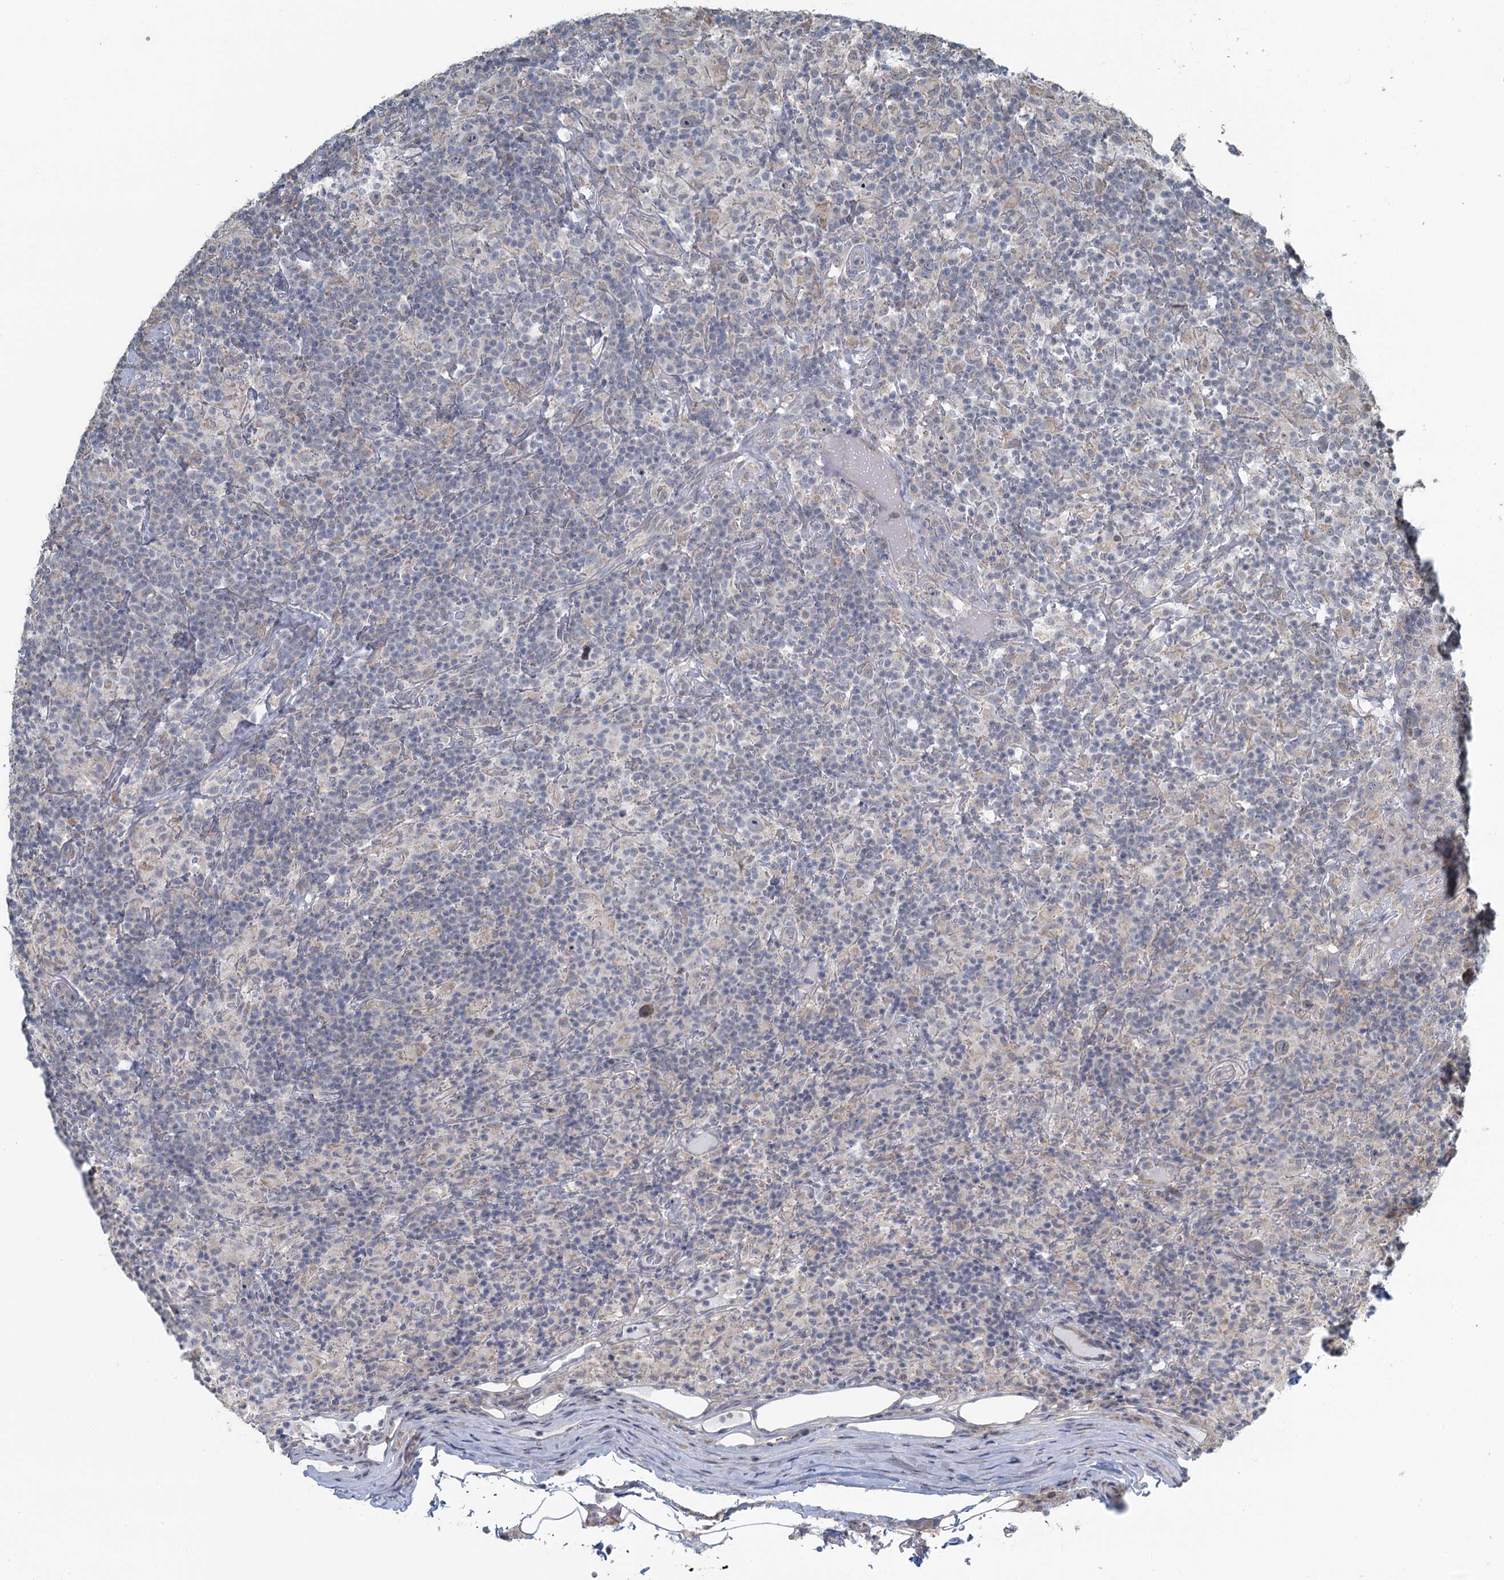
{"staining": {"intensity": "weak", "quantity": "<25%", "location": "cytoplasmic/membranous"}, "tissue": "lymphoma", "cell_type": "Tumor cells", "image_type": "cancer", "snomed": [{"axis": "morphology", "description": "Hodgkin's disease, NOS"}, {"axis": "topography", "description": "Lymph node"}], "caption": "Protein analysis of Hodgkin's disease displays no significant expression in tumor cells.", "gene": "TEX35", "patient": {"sex": "male", "age": 70}}